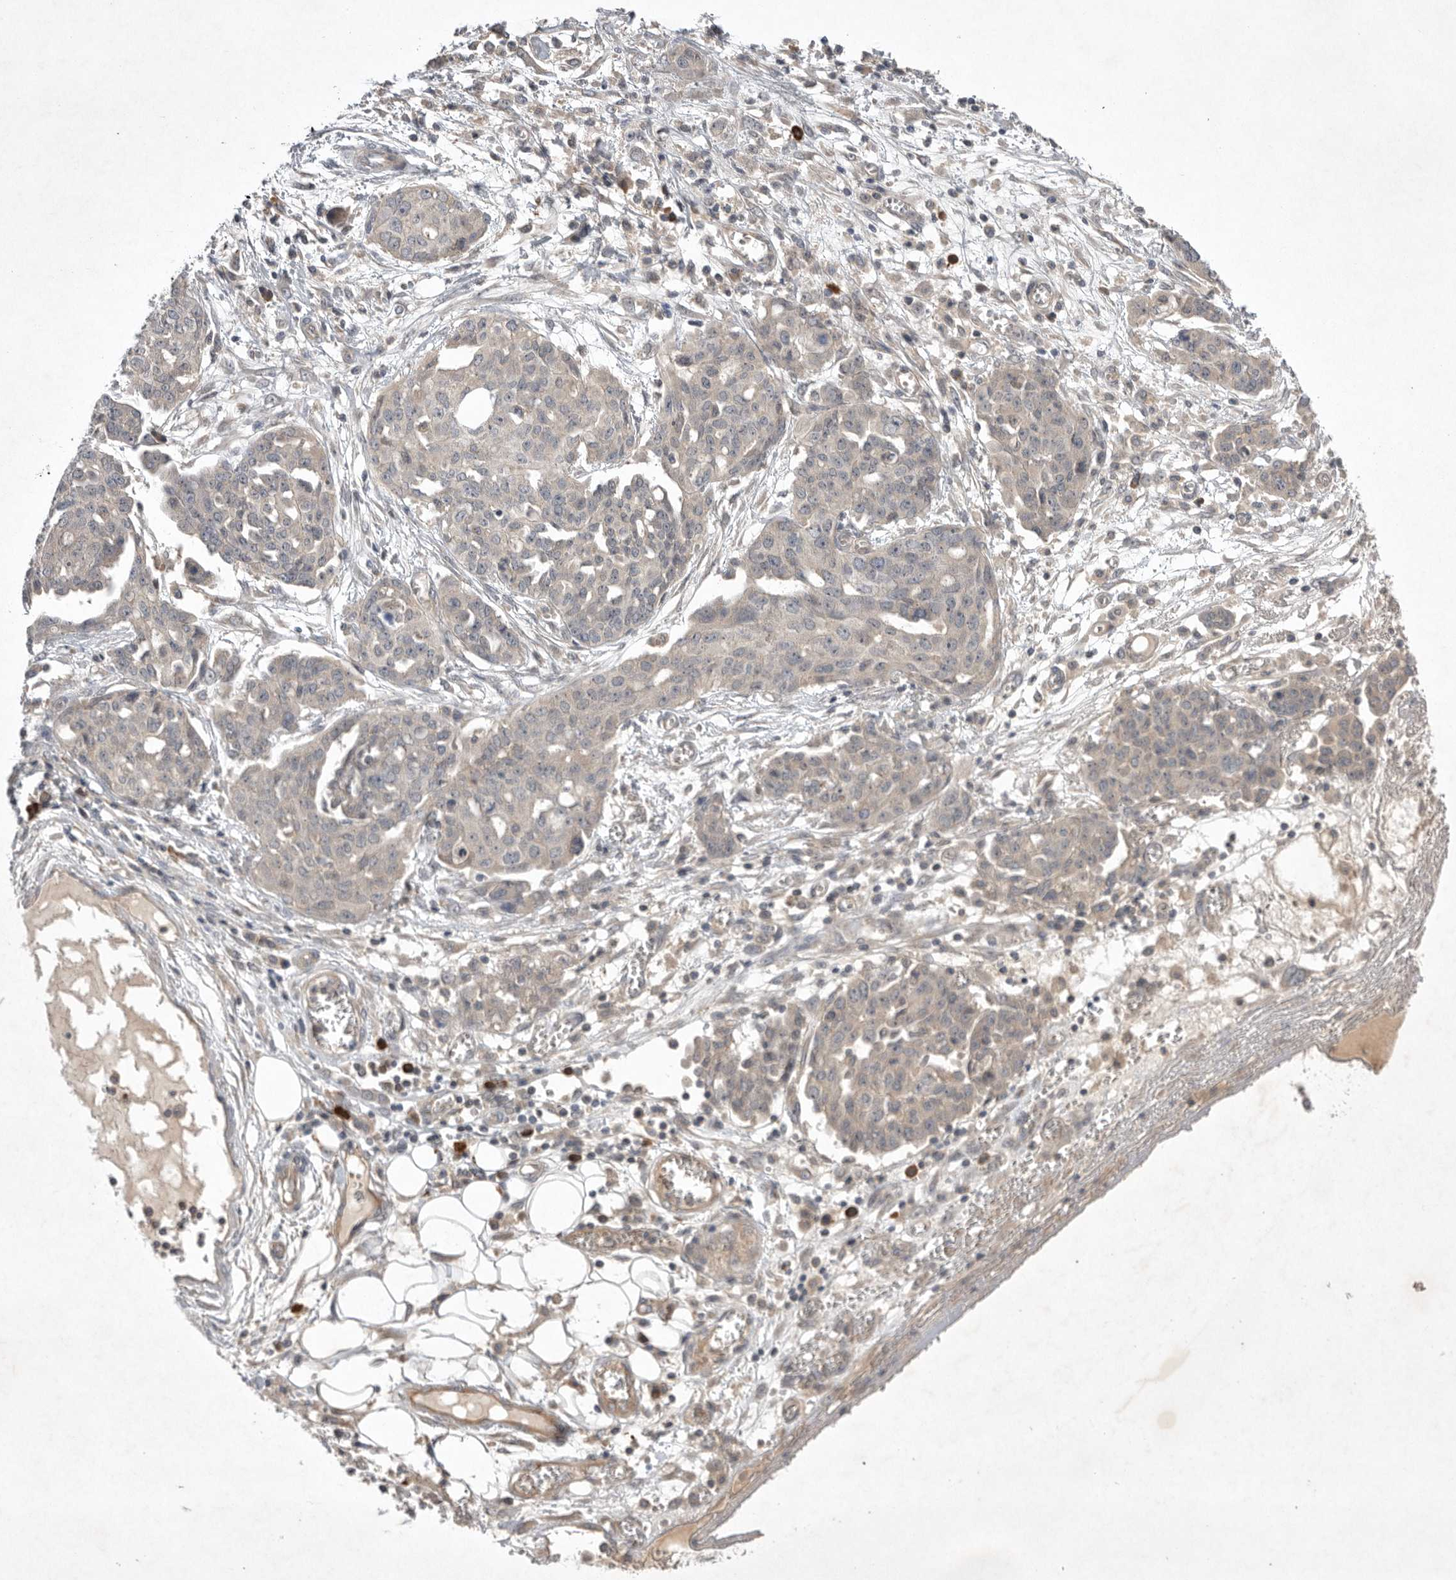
{"staining": {"intensity": "negative", "quantity": "none", "location": "none"}, "tissue": "ovarian cancer", "cell_type": "Tumor cells", "image_type": "cancer", "snomed": [{"axis": "morphology", "description": "Cystadenocarcinoma, serous, NOS"}, {"axis": "topography", "description": "Soft tissue"}, {"axis": "topography", "description": "Ovary"}], "caption": "DAB (3,3'-diaminobenzidine) immunohistochemical staining of ovarian cancer exhibits no significant expression in tumor cells.", "gene": "NRCAM", "patient": {"sex": "female", "age": 57}}